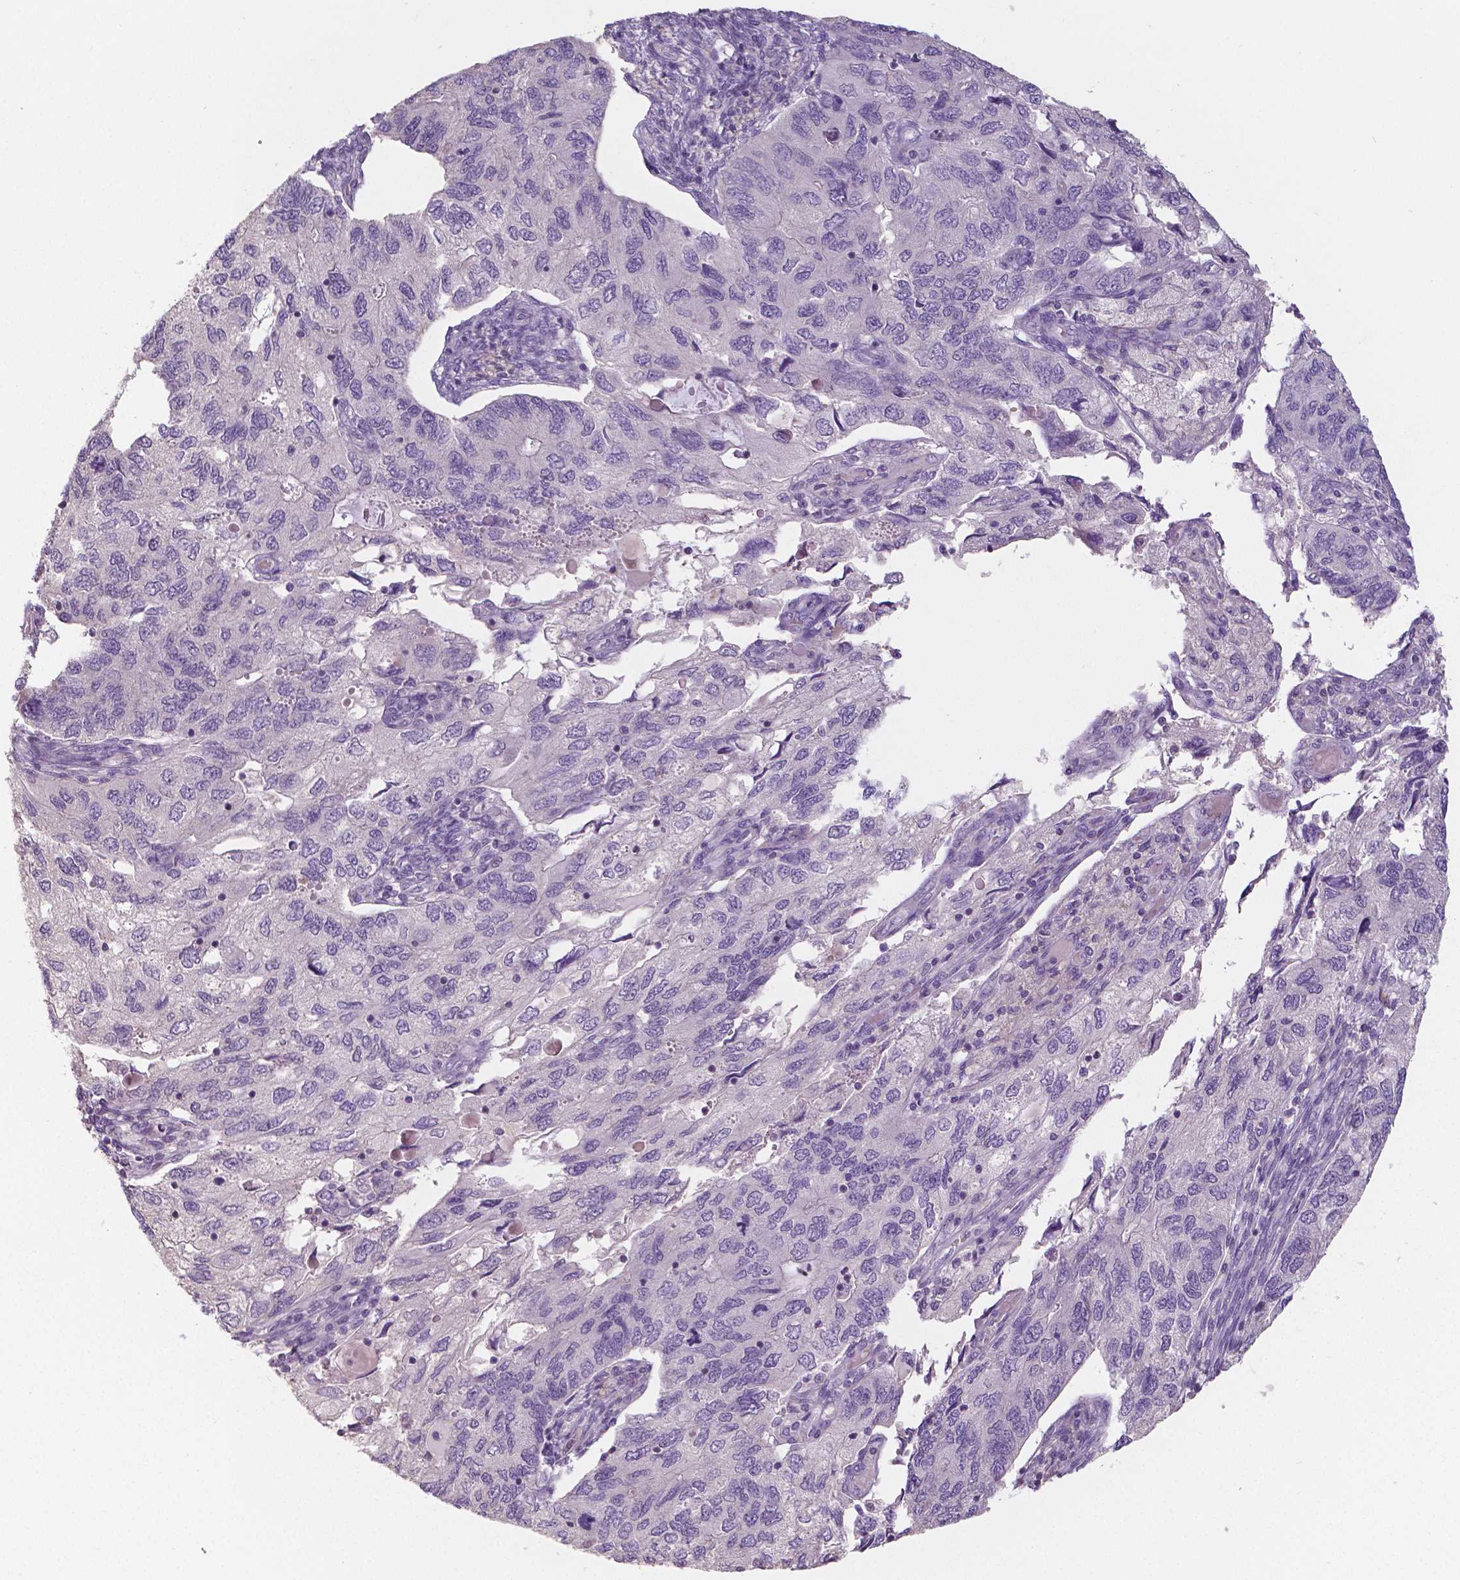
{"staining": {"intensity": "negative", "quantity": "none", "location": "none"}, "tissue": "endometrial cancer", "cell_type": "Tumor cells", "image_type": "cancer", "snomed": [{"axis": "morphology", "description": "Carcinoma, NOS"}, {"axis": "topography", "description": "Uterus"}], "caption": "An image of human carcinoma (endometrial) is negative for staining in tumor cells.", "gene": "CRMP1", "patient": {"sex": "female", "age": 76}}